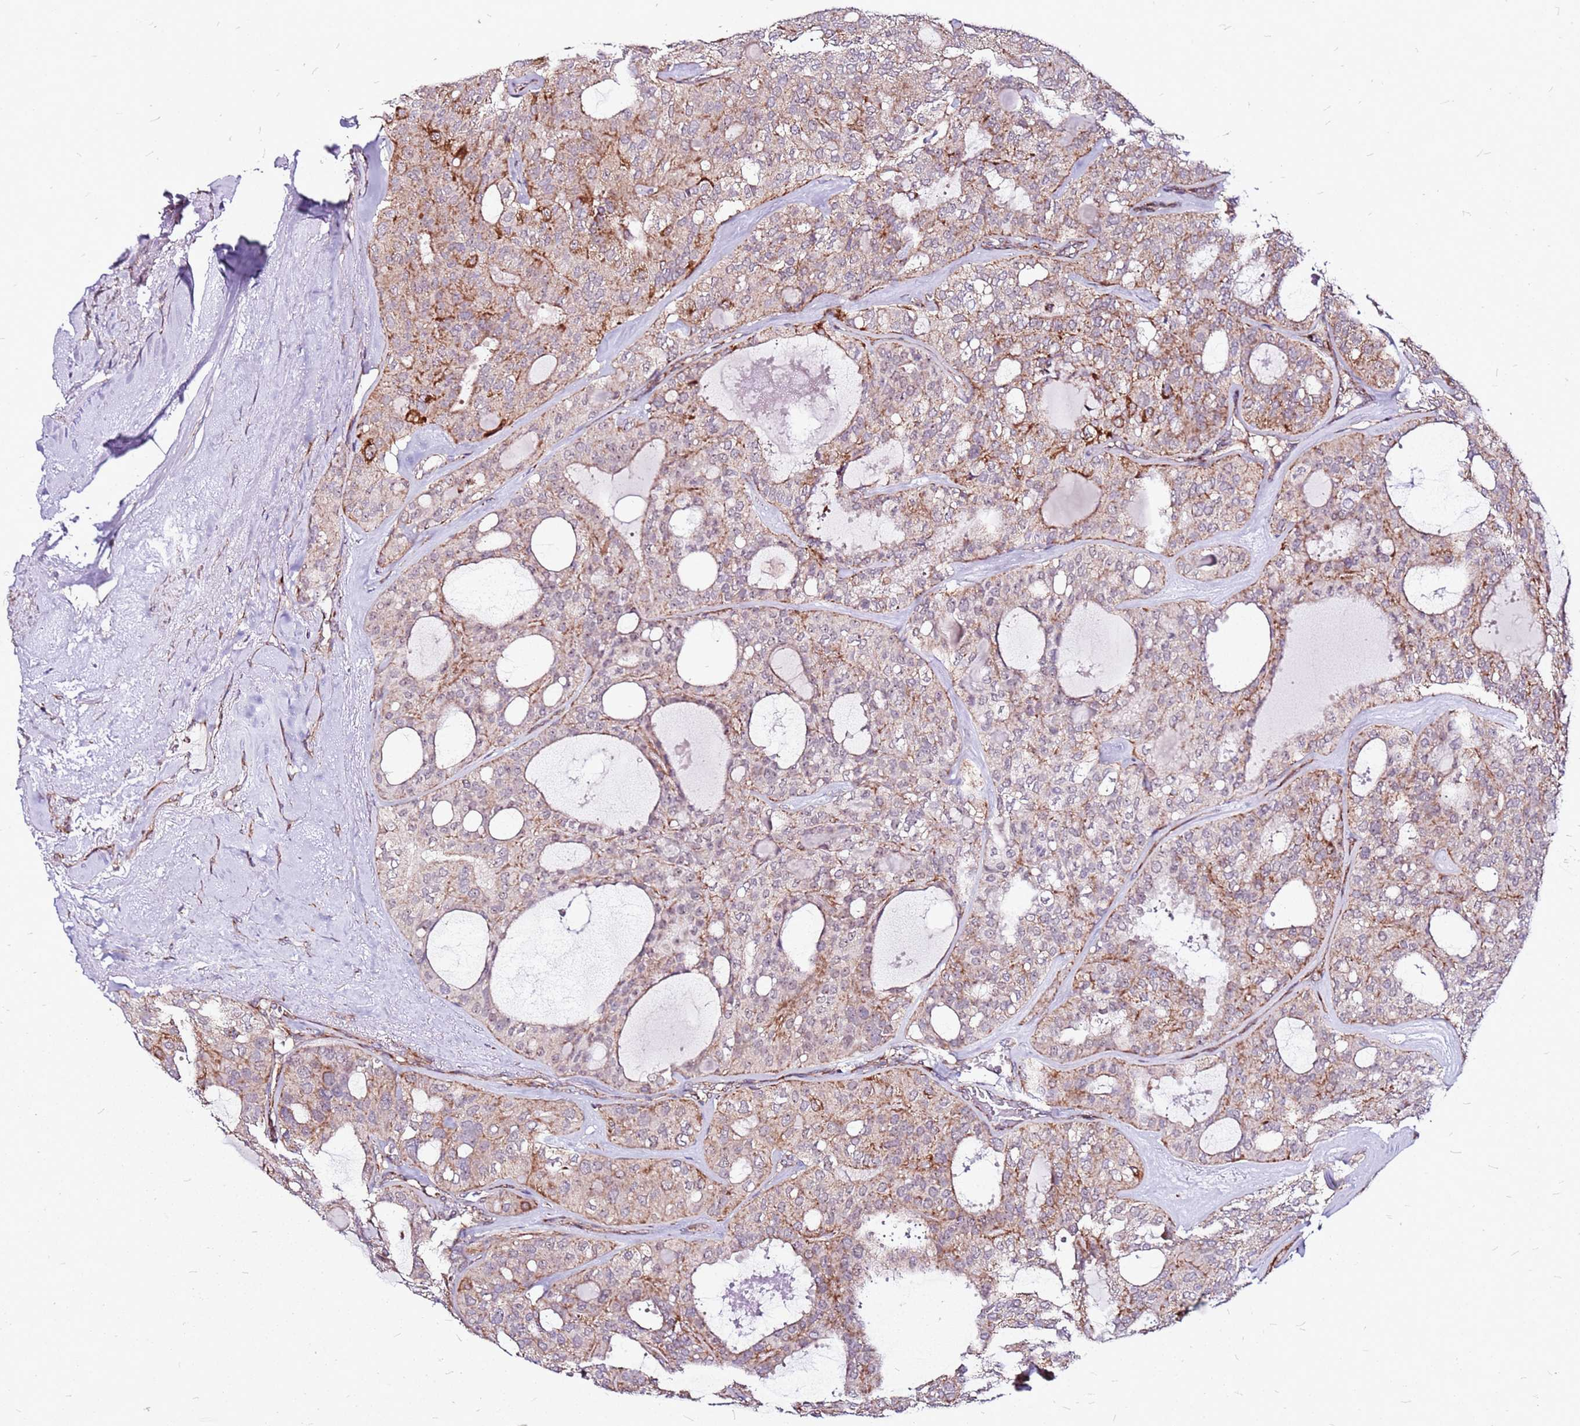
{"staining": {"intensity": "moderate", "quantity": "25%-75%", "location": "cytoplasmic/membranous"}, "tissue": "thyroid cancer", "cell_type": "Tumor cells", "image_type": "cancer", "snomed": [{"axis": "morphology", "description": "Follicular adenoma carcinoma, NOS"}, {"axis": "topography", "description": "Thyroid gland"}], "caption": "Immunohistochemical staining of human follicular adenoma carcinoma (thyroid) exhibits moderate cytoplasmic/membranous protein positivity in approximately 25%-75% of tumor cells.", "gene": "OR51T1", "patient": {"sex": "male", "age": 75}}